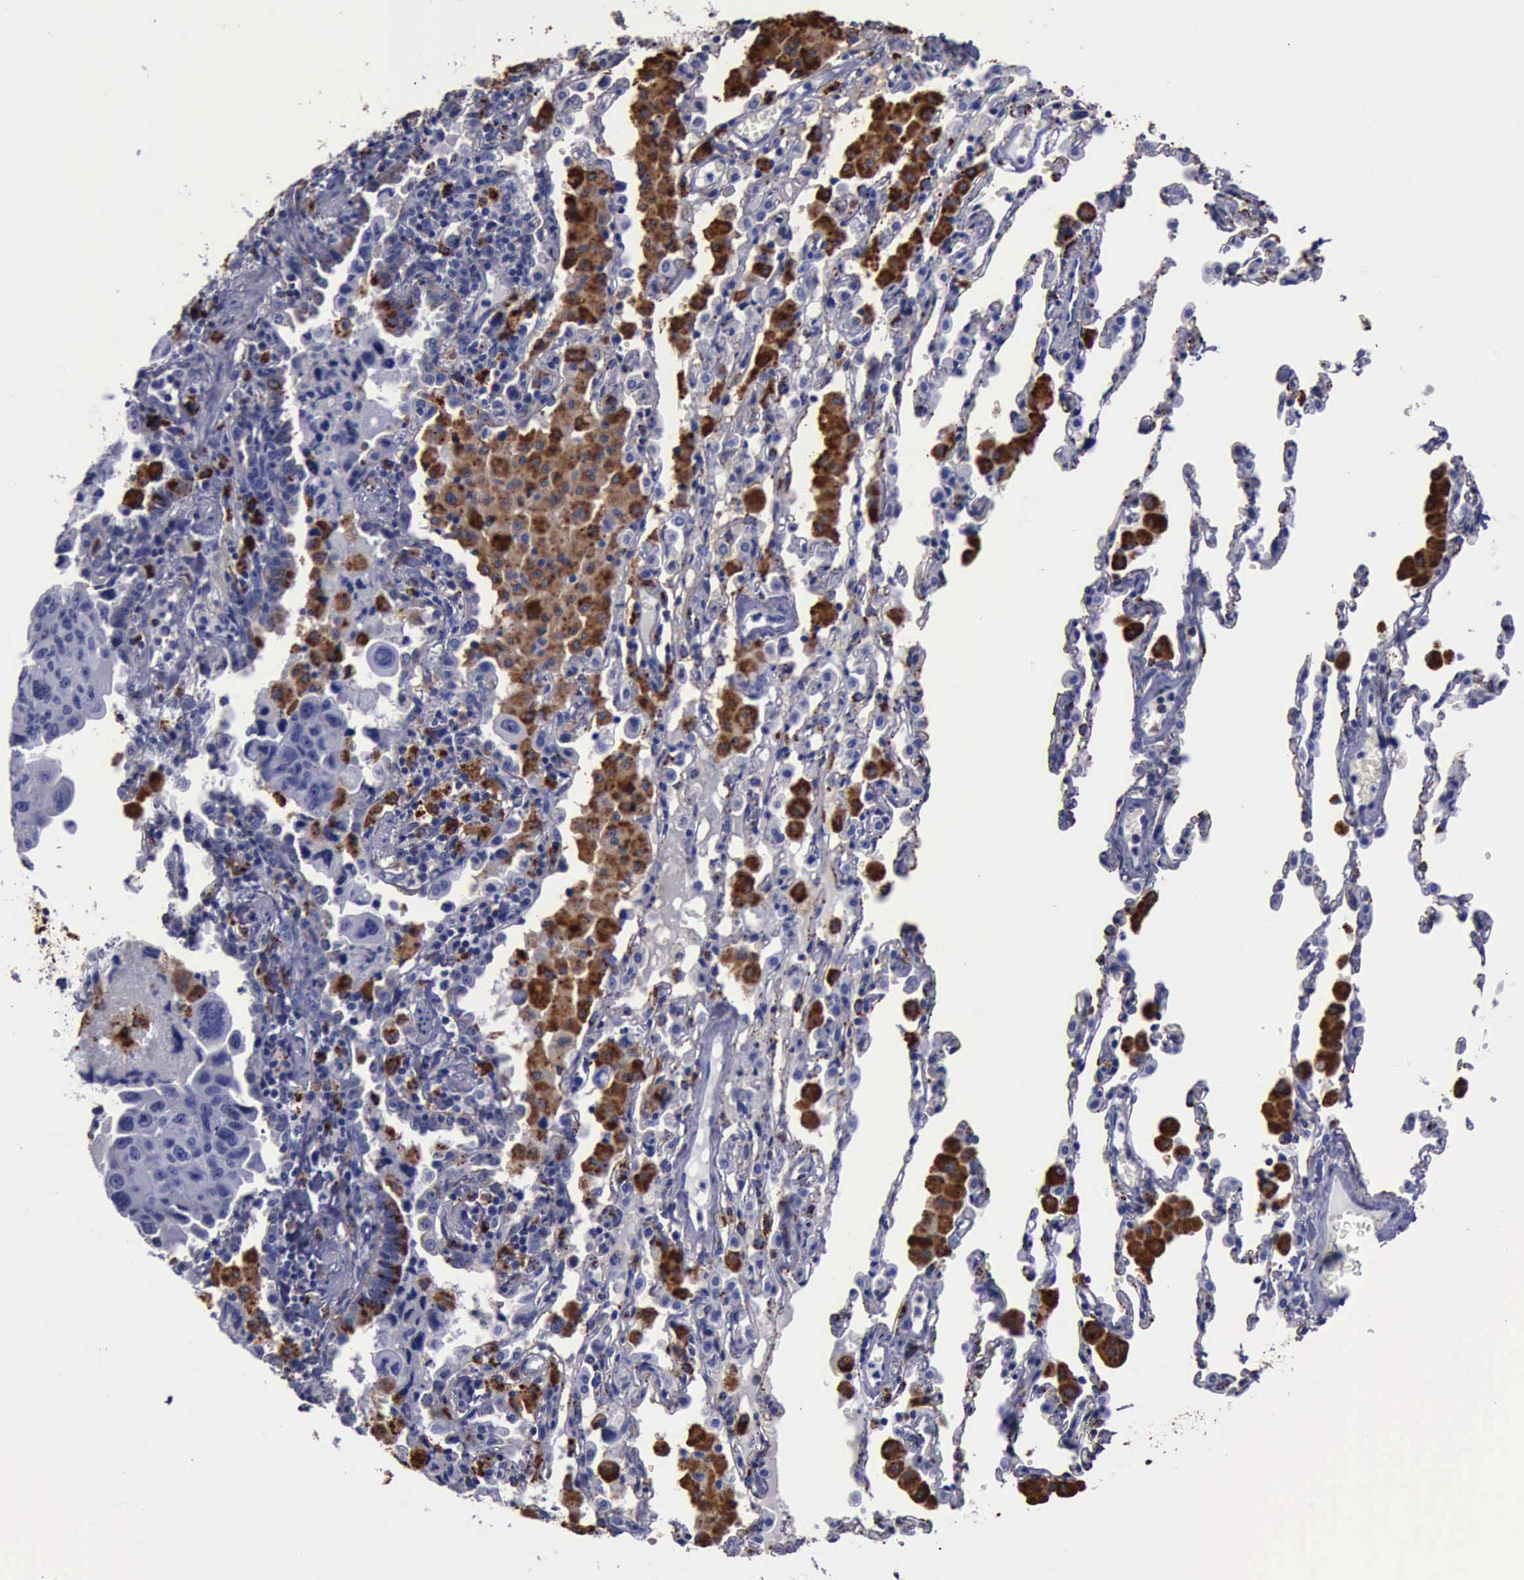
{"staining": {"intensity": "strong", "quantity": "25%-75%", "location": "cytoplasmic/membranous"}, "tissue": "lung cancer", "cell_type": "Tumor cells", "image_type": "cancer", "snomed": [{"axis": "morphology", "description": "Adenocarcinoma, NOS"}, {"axis": "topography", "description": "Lung"}], "caption": "Immunohistochemistry (IHC) of adenocarcinoma (lung) exhibits high levels of strong cytoplasmic/membranous positivity in about 25%-75% of tumor cells. Using DAB (3,3'-diaminobenzidine) (brown) and hematoxylin (blue) stains, captured at high magnification using brightfield microscopy.", "gene": "CTSD", "patient": {"sex": "male", "age": 64}}